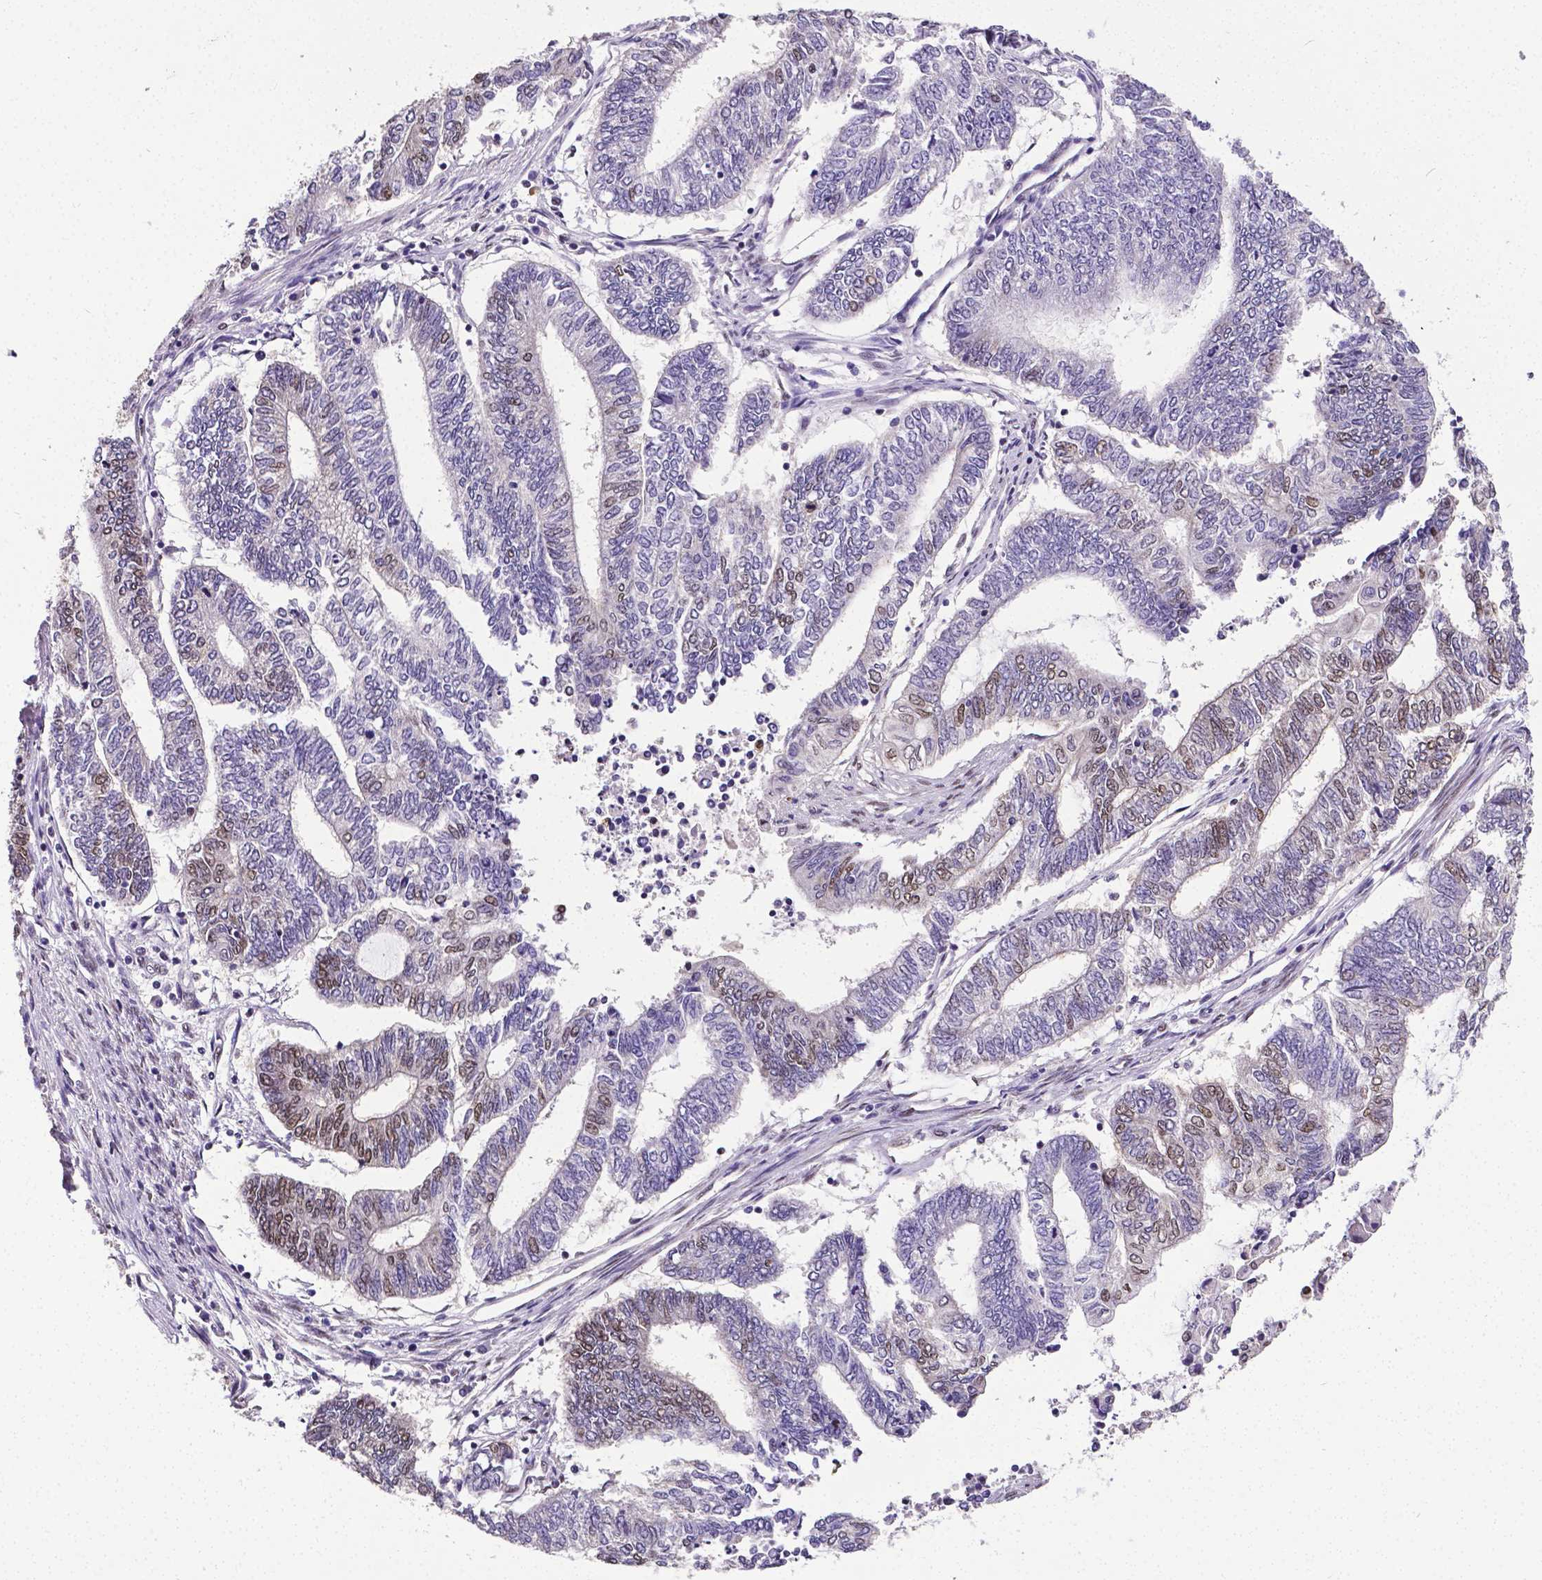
{"staining": {"intensity": "moderate", "quantity": "25%-75%", "location": "nuclear"}, "tissue": "endometrial cancer", "cell_type": "Tumor cells", "image_type": "cancer", "snomed": [{"axis": "morphology", "description": "Adenocarcinoma, NOS"}, {"axis": "topography", "description": "Uterus"}, {"axis": "topography", "description": "Endometrium"}], "caption": "Immunohistochemistry (DAB) staining of endometrial cancer (adenocarcinoma) displays moderate nuclear protein staining in approximately 25%-75% of tumor cells.", "gene": "REST", "patient": {"sex": "female", "age": 70}}